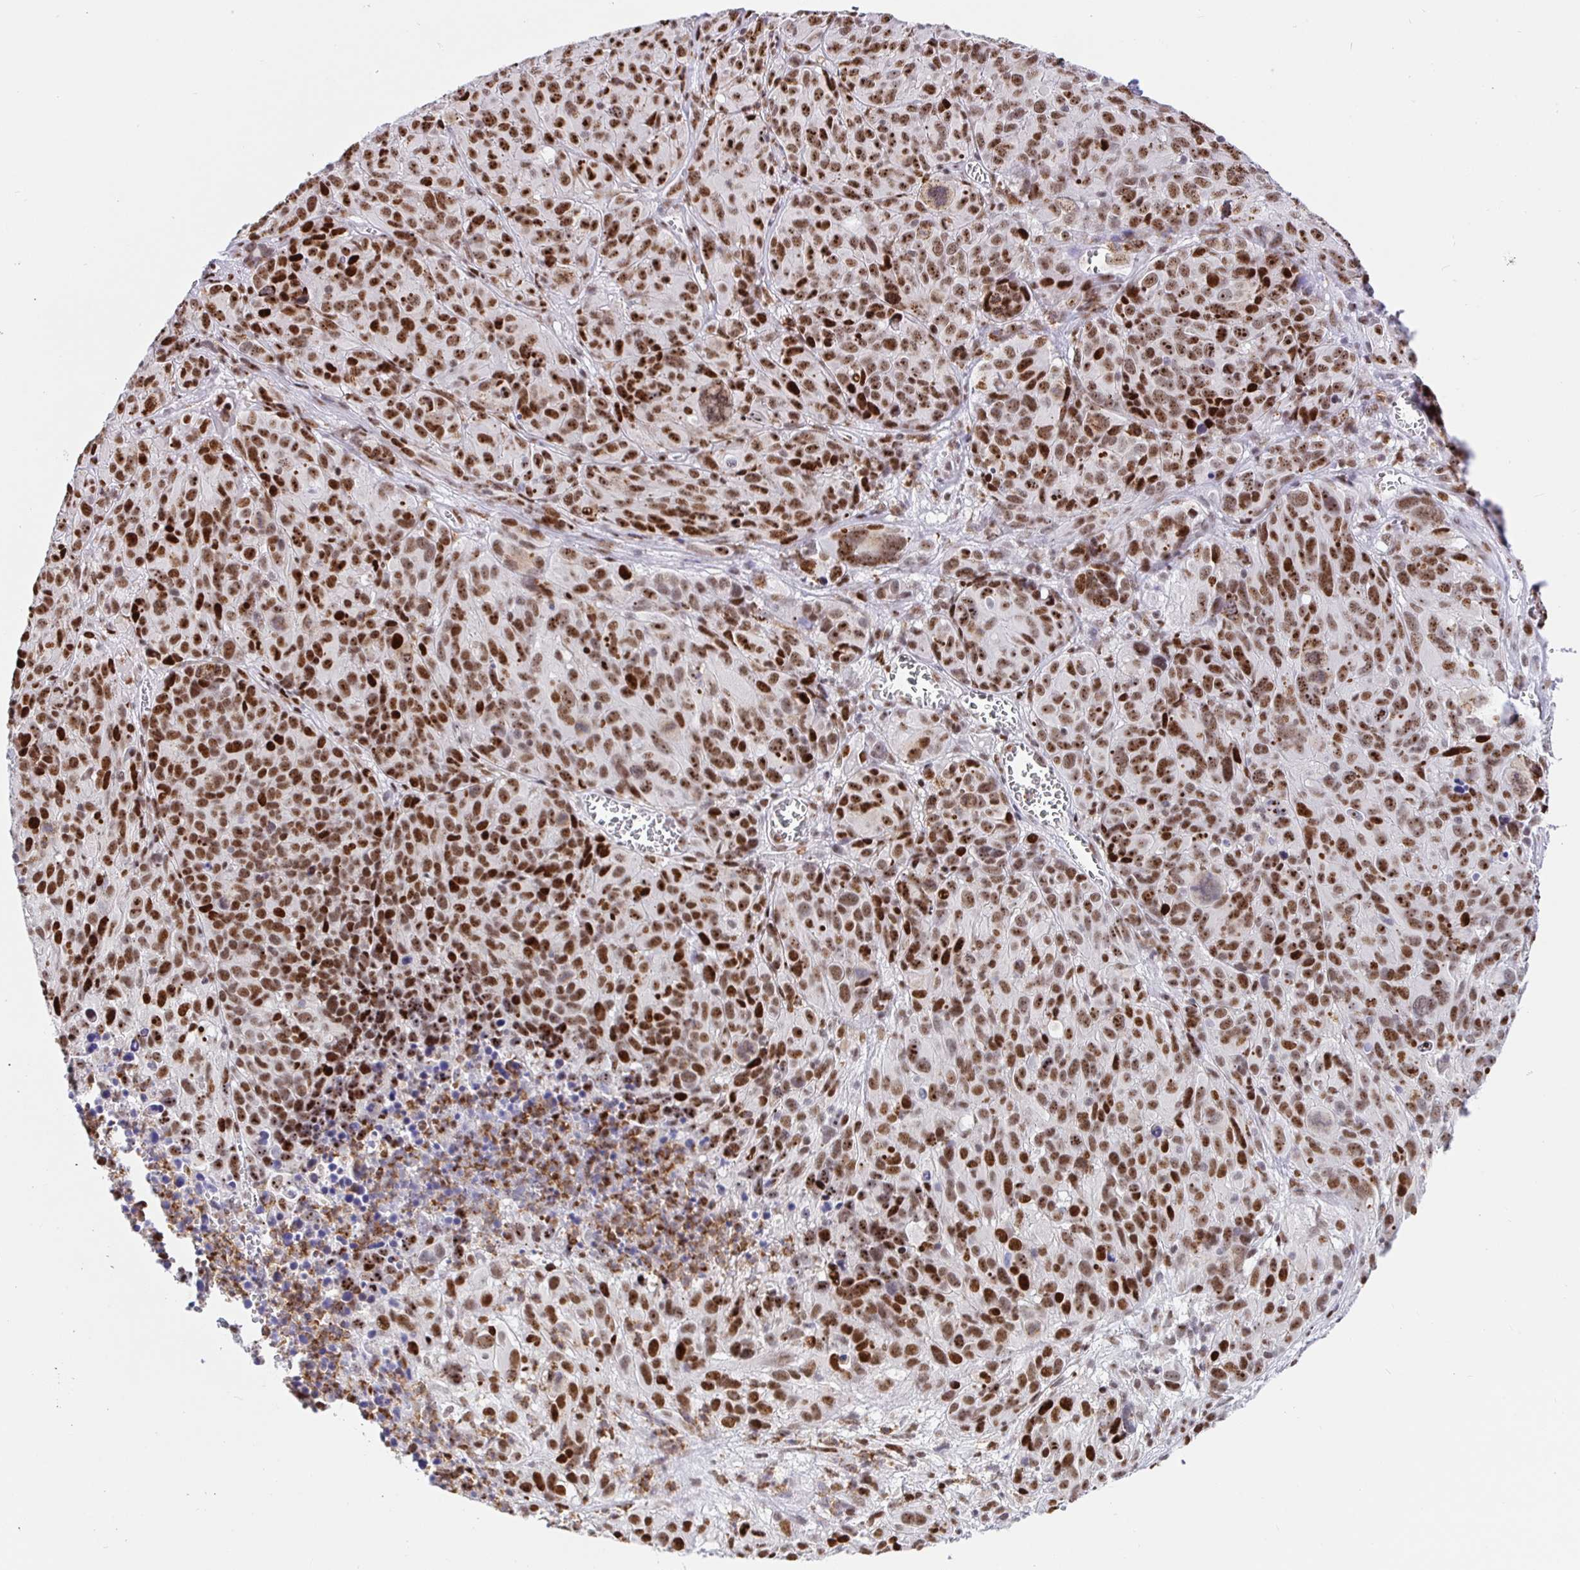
{"staining": {"intensity": "strong", "quantity": ">75%", "location": "nuclear"}, "tissue": "melanoma", "cell_type": "Tumor cells", "image_type": "cancer", "snomed": [{"axis": "morphology", "description": "Malignant melanoma, NOS"}, {"axis": "topography", "description": "Skin"}], "caption": "Malignant melanoma was stained to show a protein in brown. There is high levels of strong nuclear positivity in approximately >75% of tumor cells.", "gene": "SETD5", "patient": {"sex": "male", "age": 51}}